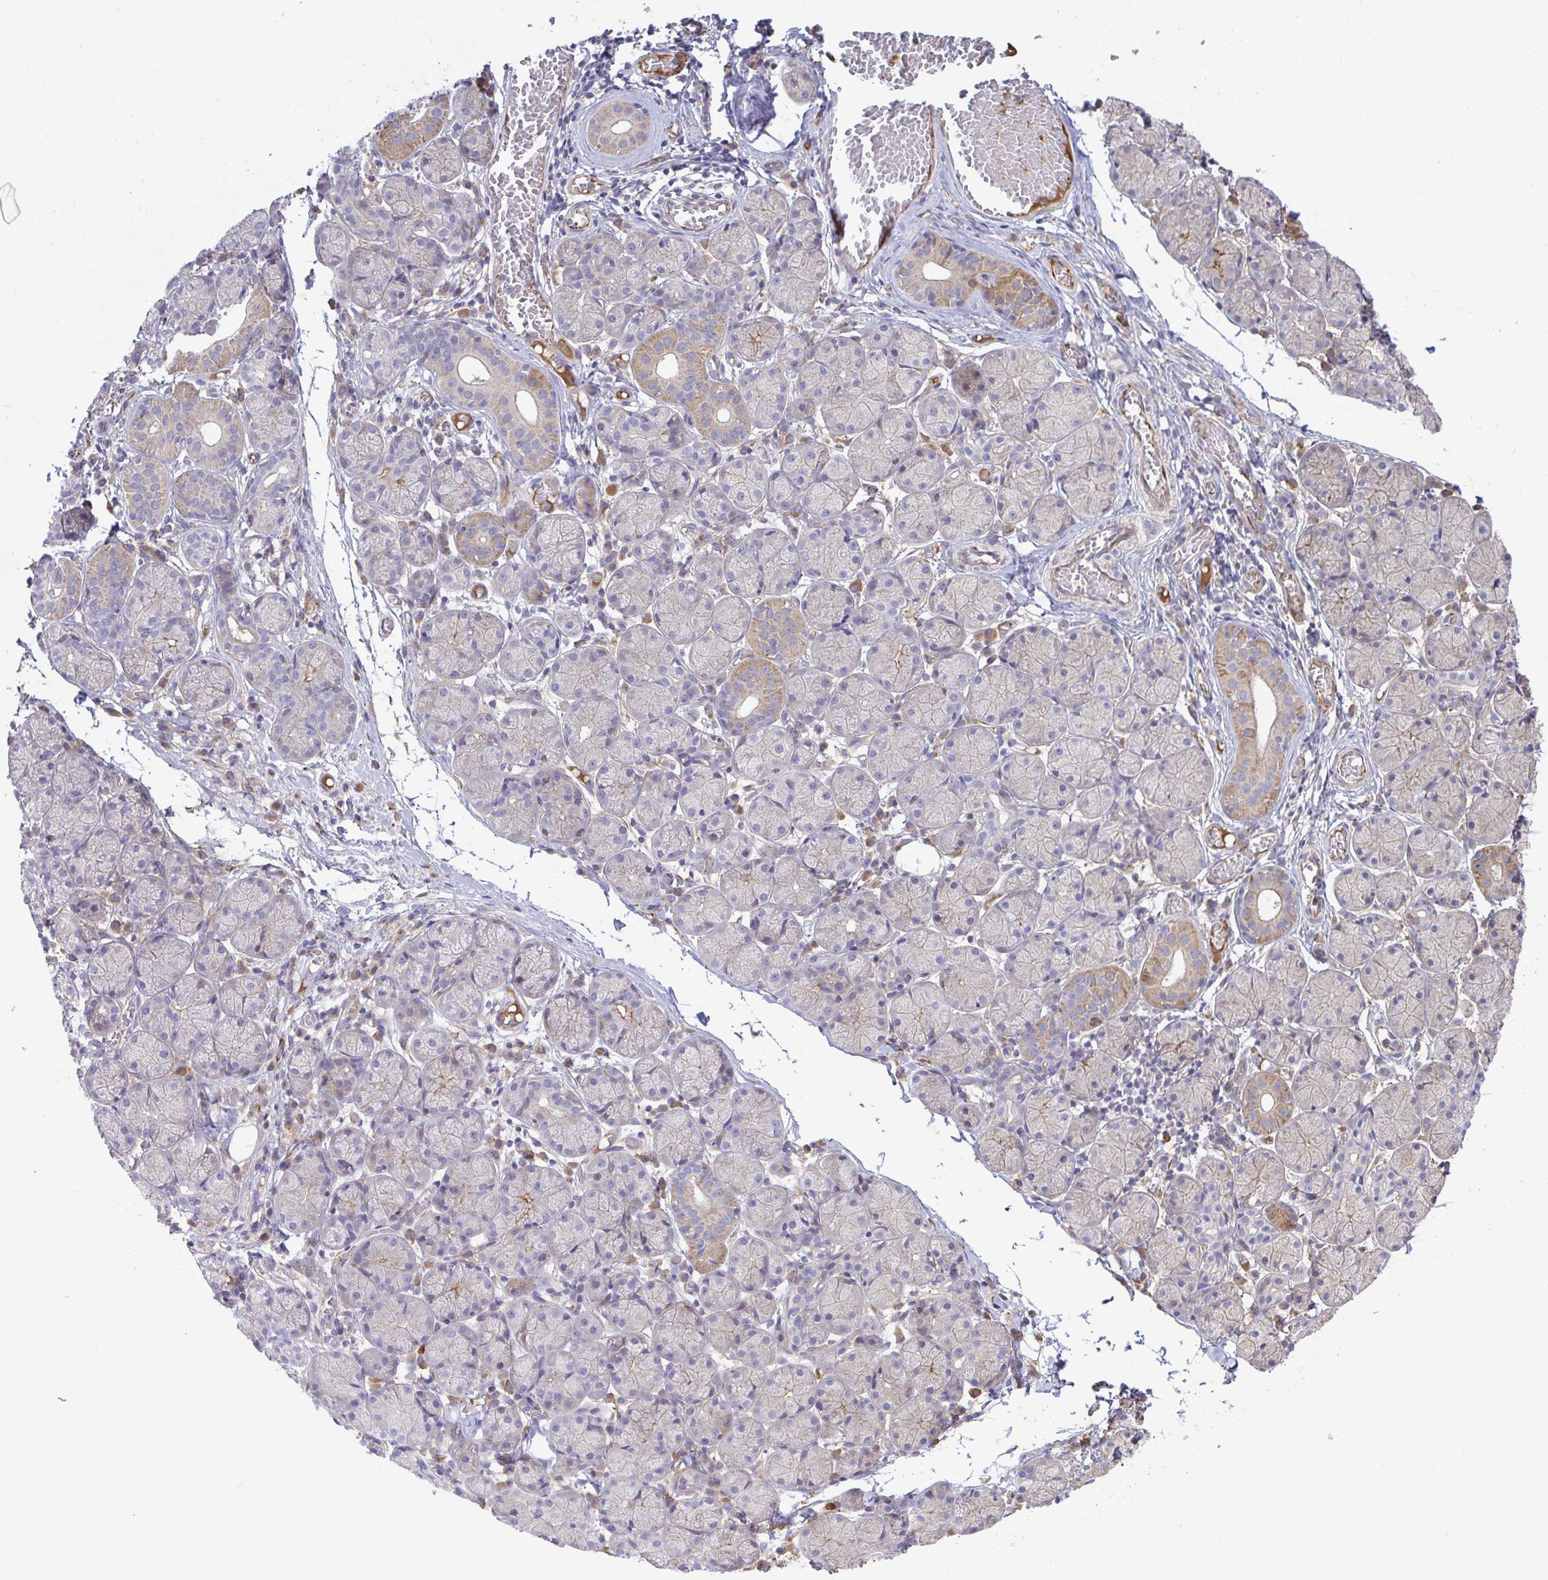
{"staining": {"intensity": "moderate", "quantity": "<25%", "location": "cytoplasmic/membranous"}, "tissue": "salivary gland", "cell_type": "Glandular cells", "image_type": "normal", "snomed": [{"axis": "morphology", "description": "Normal tissue, NOS"}, {"axis": "topography", "description": "Salivary gland"}], "caption": "Immunohistochemistry (IHC) photomicrograph of normal human salivary gland stained for a protein (brown), which displays low levels of moderate cytoplasmic/membranous expression in approximately <25% of glandular cells.", "gene": "GRID2", "patient": {"sex": "female", "age": 24}}